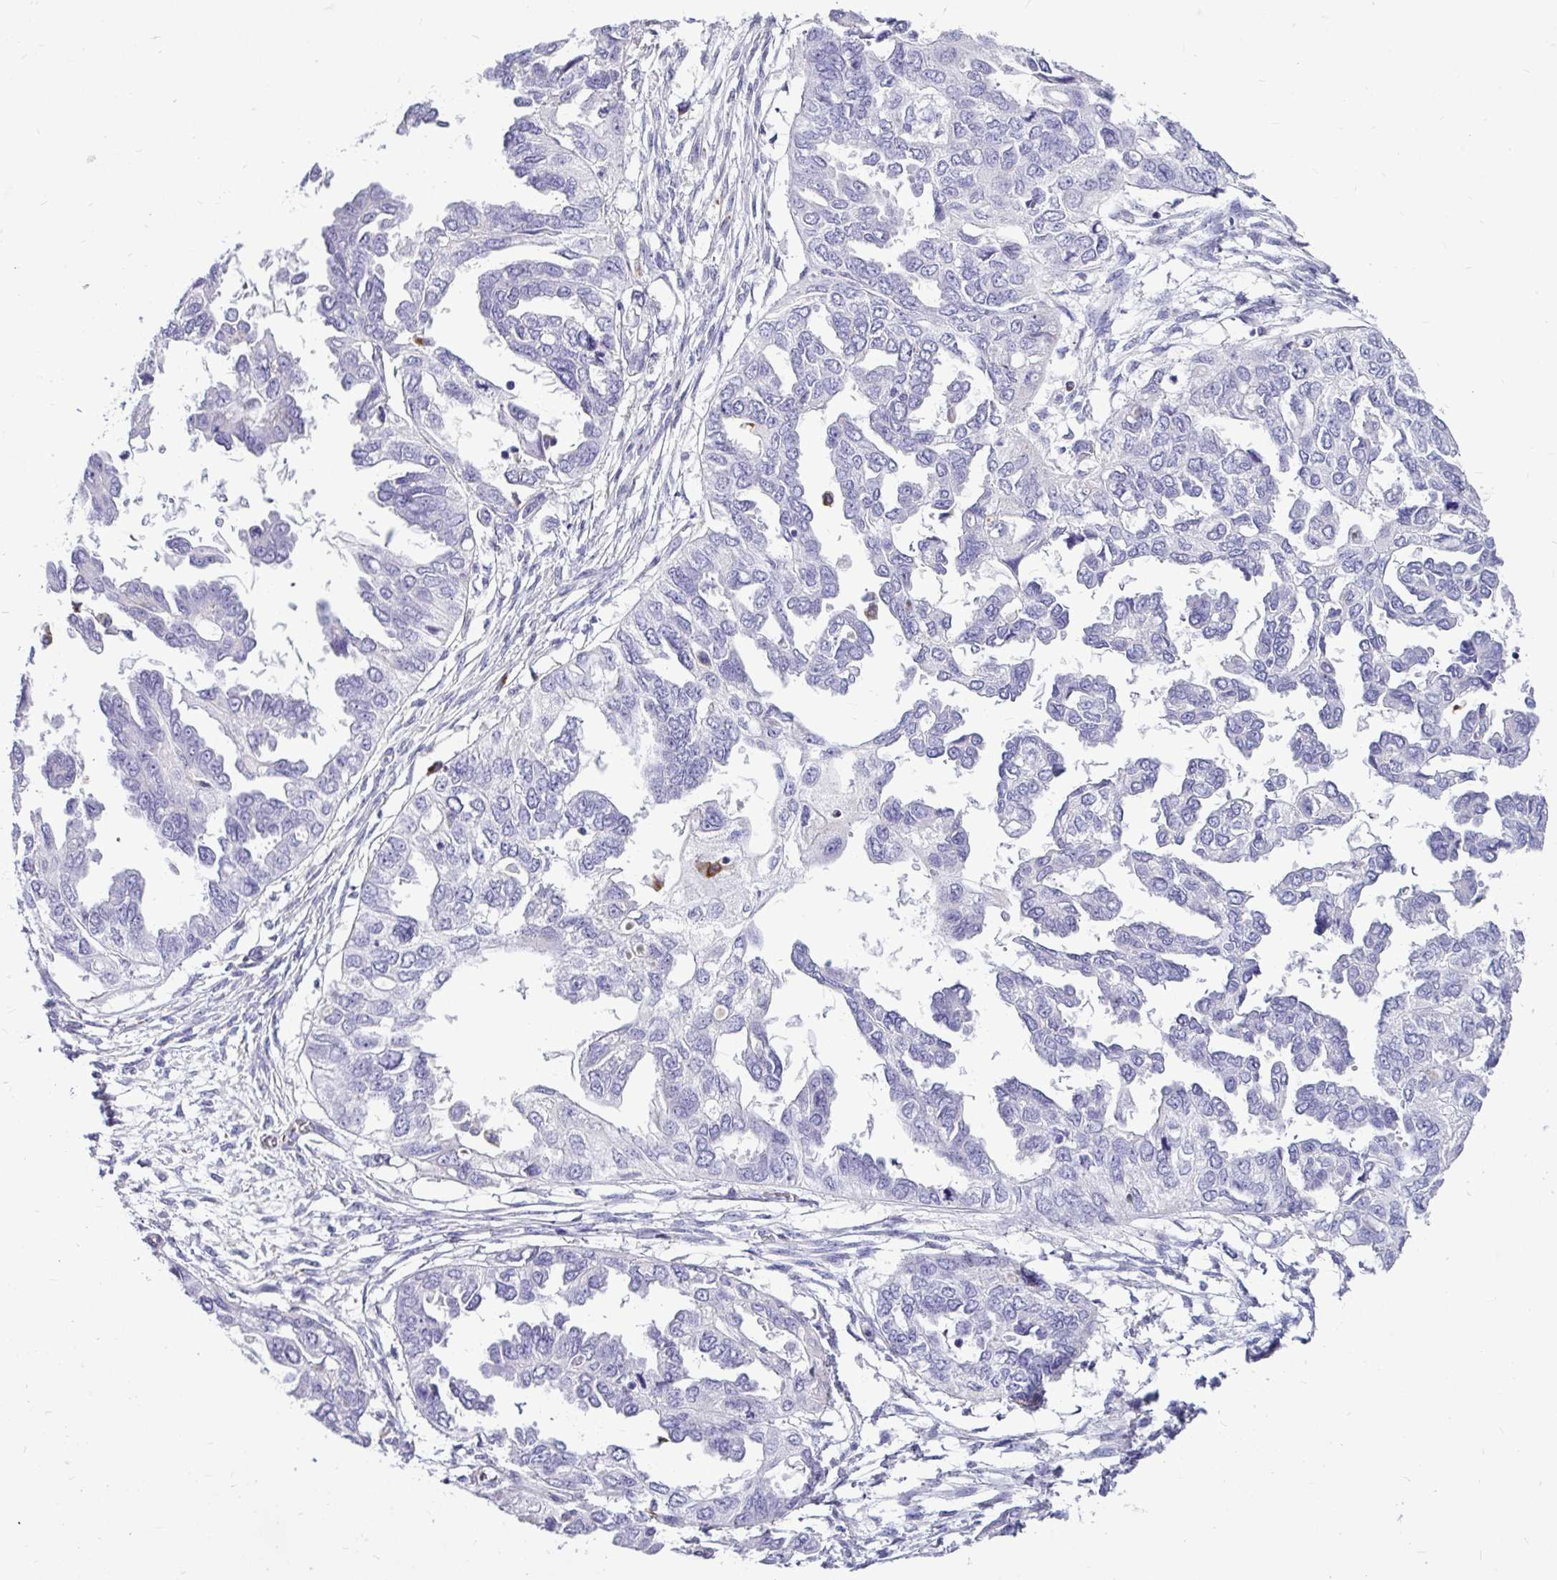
{"staining": {"intensity": "negative", "quantity": "none", "location": "none"}, "tissue": "ovarian cancer", "cell_type": "Tumor cells", "image_type": "cancer", "snomed": [{"axis": "morphology", "description": "Cystadenocarcinoma, serous, NOS"}, {"axis": "topography", "description": "Ovary"}], "caption": "A high-resolution histopathology image shows immunohistochemistry staining of ovarian serous cystadenocarcinoma, which reveals no significant staining in tumor cells.", "gene": "CTSZ", "patient": {"sex": "female", "age": 53}}